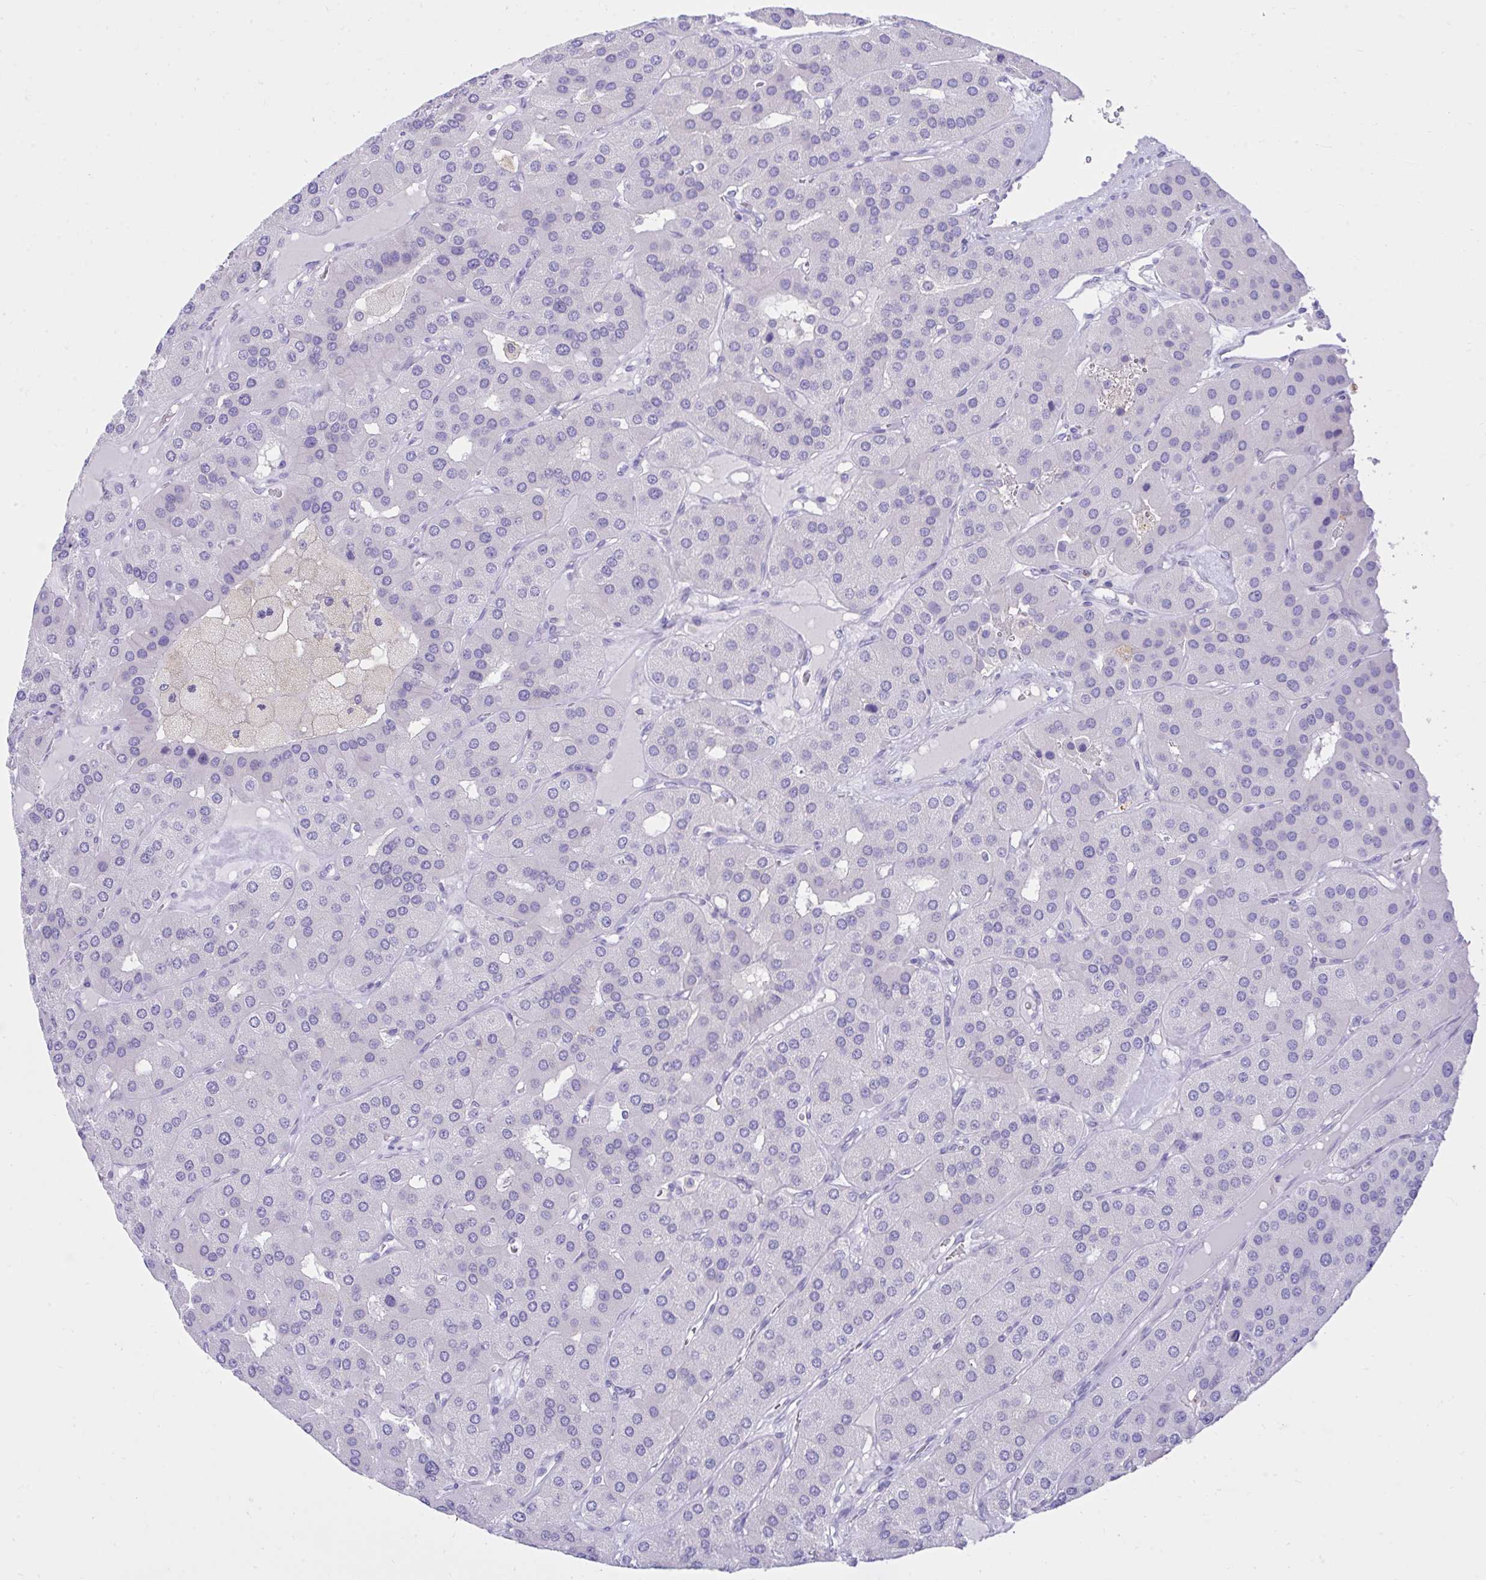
{"staining": {"intensity": "negative", "quantity": "none", "location": "none"}, "tissue": "parathyroid gland", "cell_type": "Glandular cells", "image_type": "normal", "snomed": [{"axis": "morphology", "description": "Normal tissue, NOS"}, {"axis": "morphology", "description": "Adenoma, NOS"}, {"axis": "topography", "description": "Parathyroid gland"}], "caption": "Immunohistochemistry (IHC) photomicrograph of normal parathyroid gland: parathyroid gland stained with DAB displays no significant protein staining in glandular cells.", "gene": "PLEKHH1", "patient": {"sex": "female", "age": 86}}